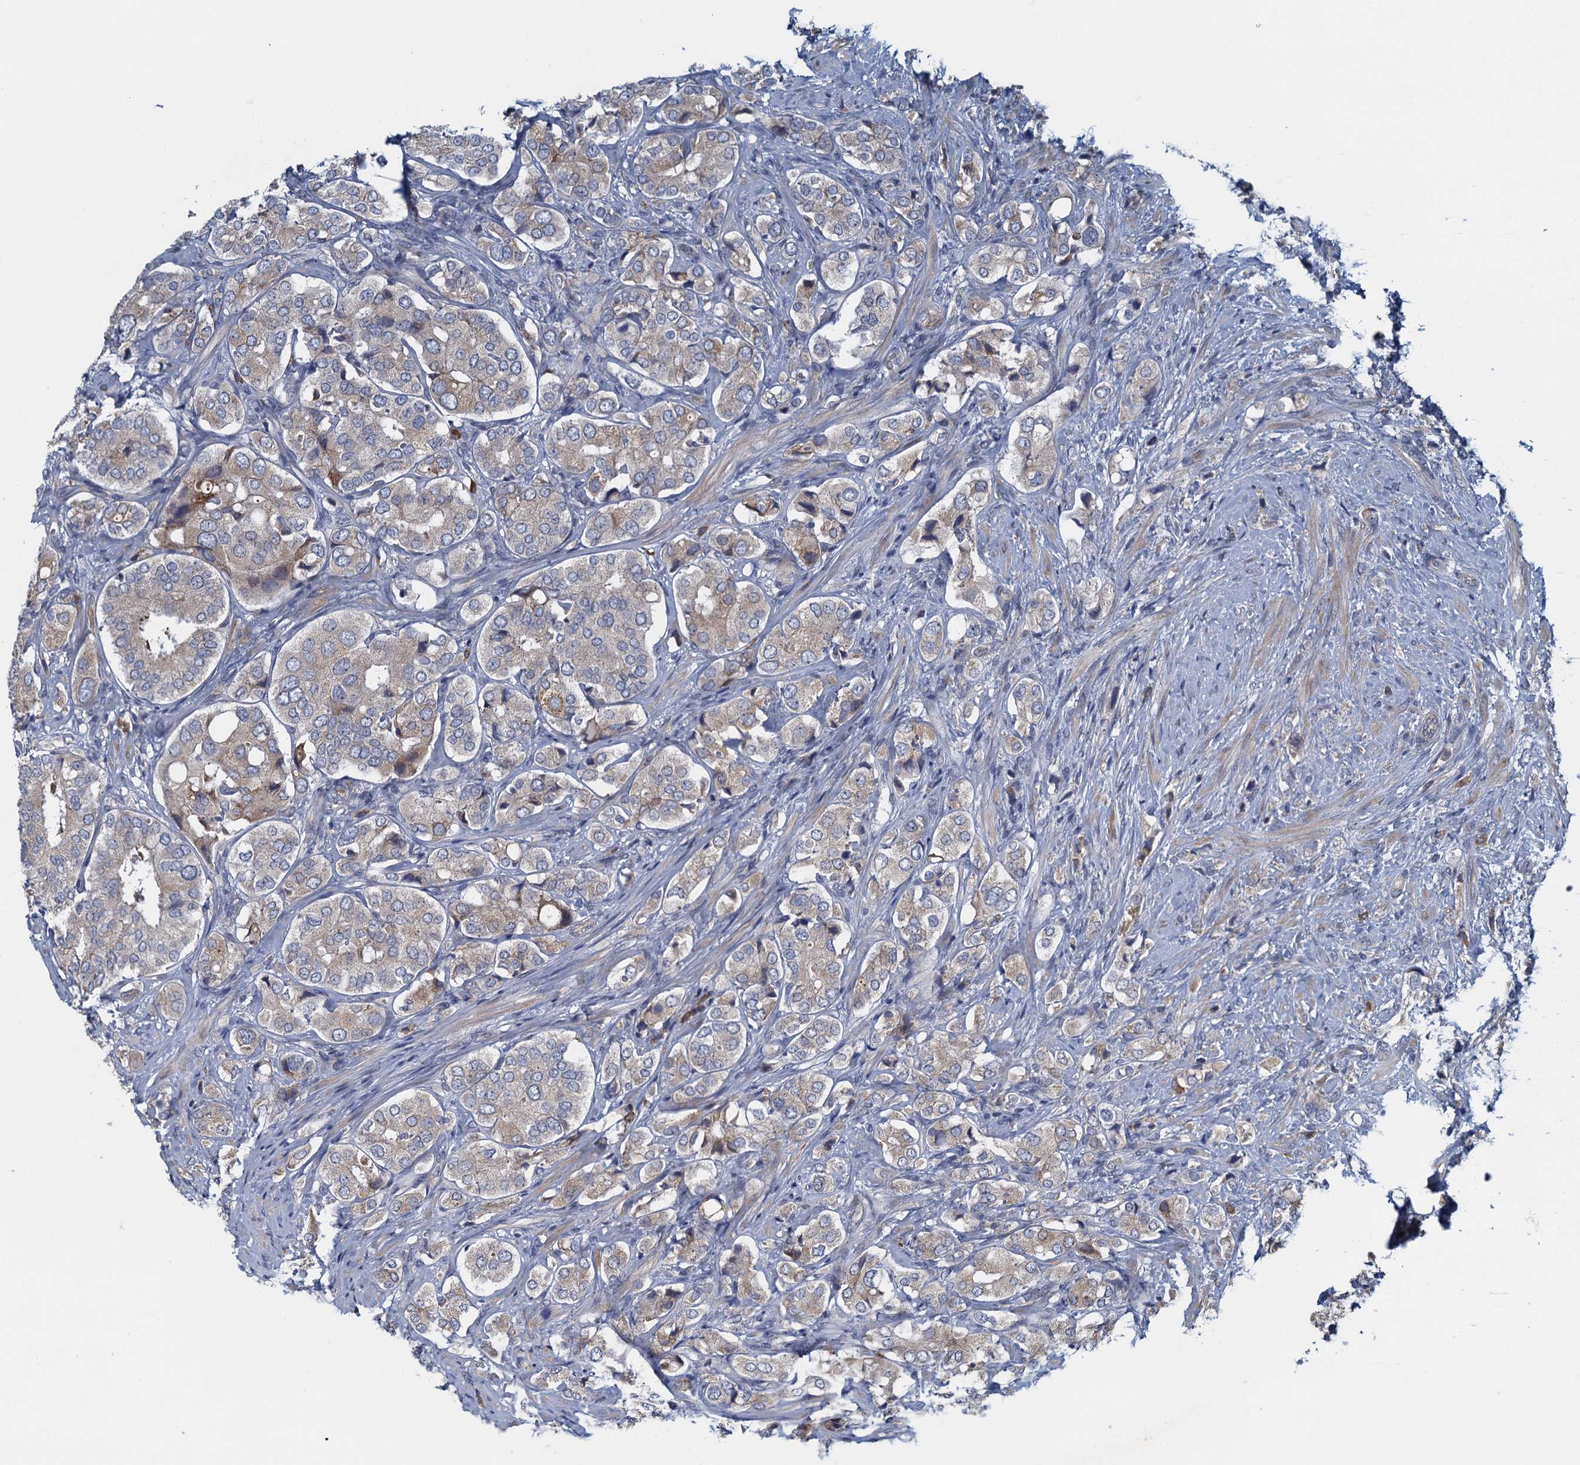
{"staining": {"intensity": "weak", "quantity": "<25%", "location": "cytoplasmic/membranous"}, "tissue": "prostate cancer", "cell_type": "Tumor cells", "image_type": "cancer", "snomed": [{"axis": "morphology", "description": "Adenocarcinoma, High grade"}, {"axis": "topography", "description": "Prostate"}], "caption": "Histopathology image shows no significant protein expression in tumor cells of prostate cancer (high-grade adenocarcinoma).", "gene": "ALG2", "patient": {"sex": "male", "age": 65}}